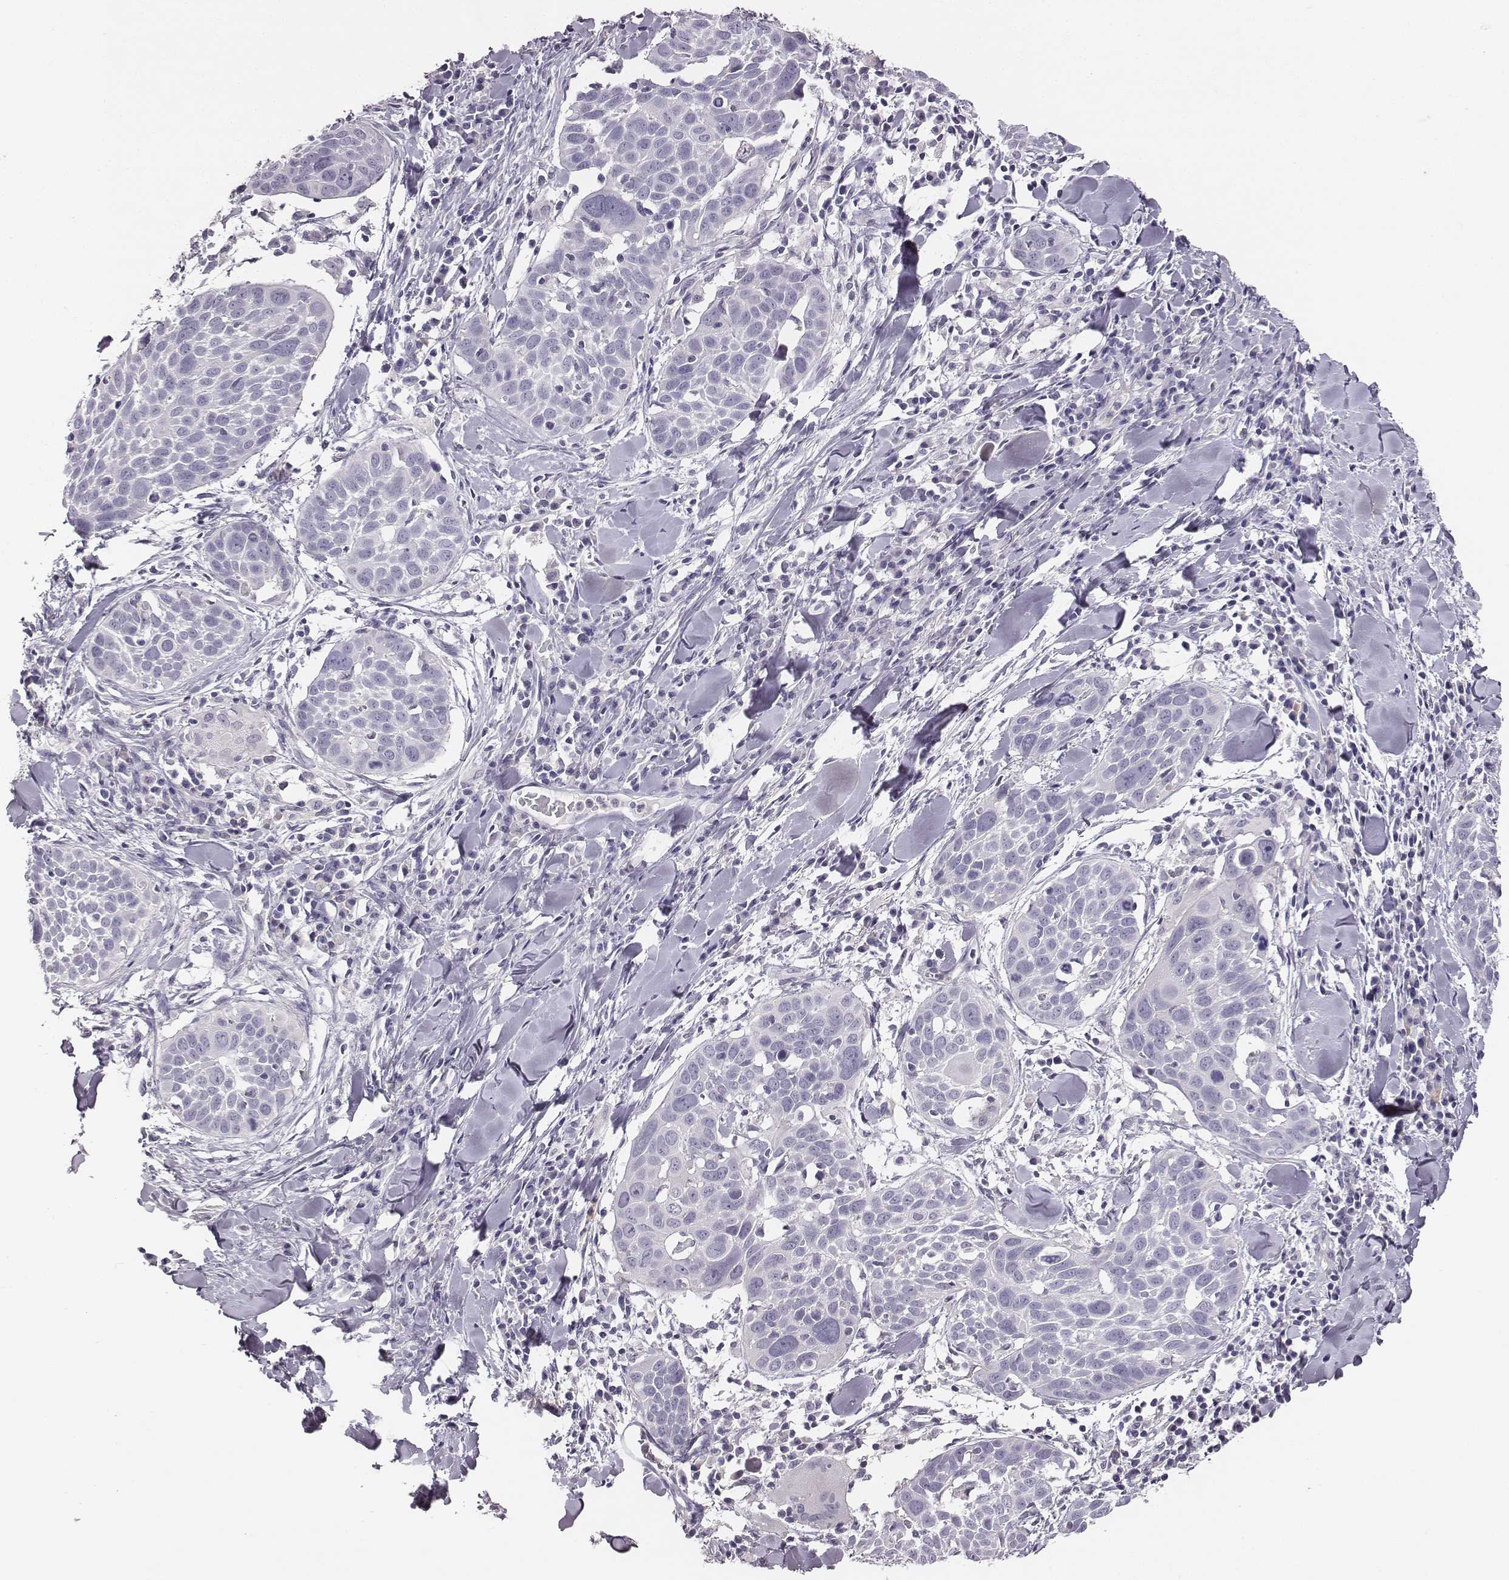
{"staining": {"intensity": "negative", "quantity": "none", "location": "none"}, "tissue": "lung cancer", "cell_type": "Tumor cells", "image_type": "cancer", "snomed": [{"axis": "morphology", "description": "Squamous cell carcinoma, NOS"}, {"axis": "topography", "description": "Lung"}], "caption": "High power microscopy image of an immunohistochemistry (IHC) photomicrograph of lung cancer, revealing no significant positivity in tumor cells.", "gene": "ADAM7", "patient": {"sex": "male", "age": 57}}